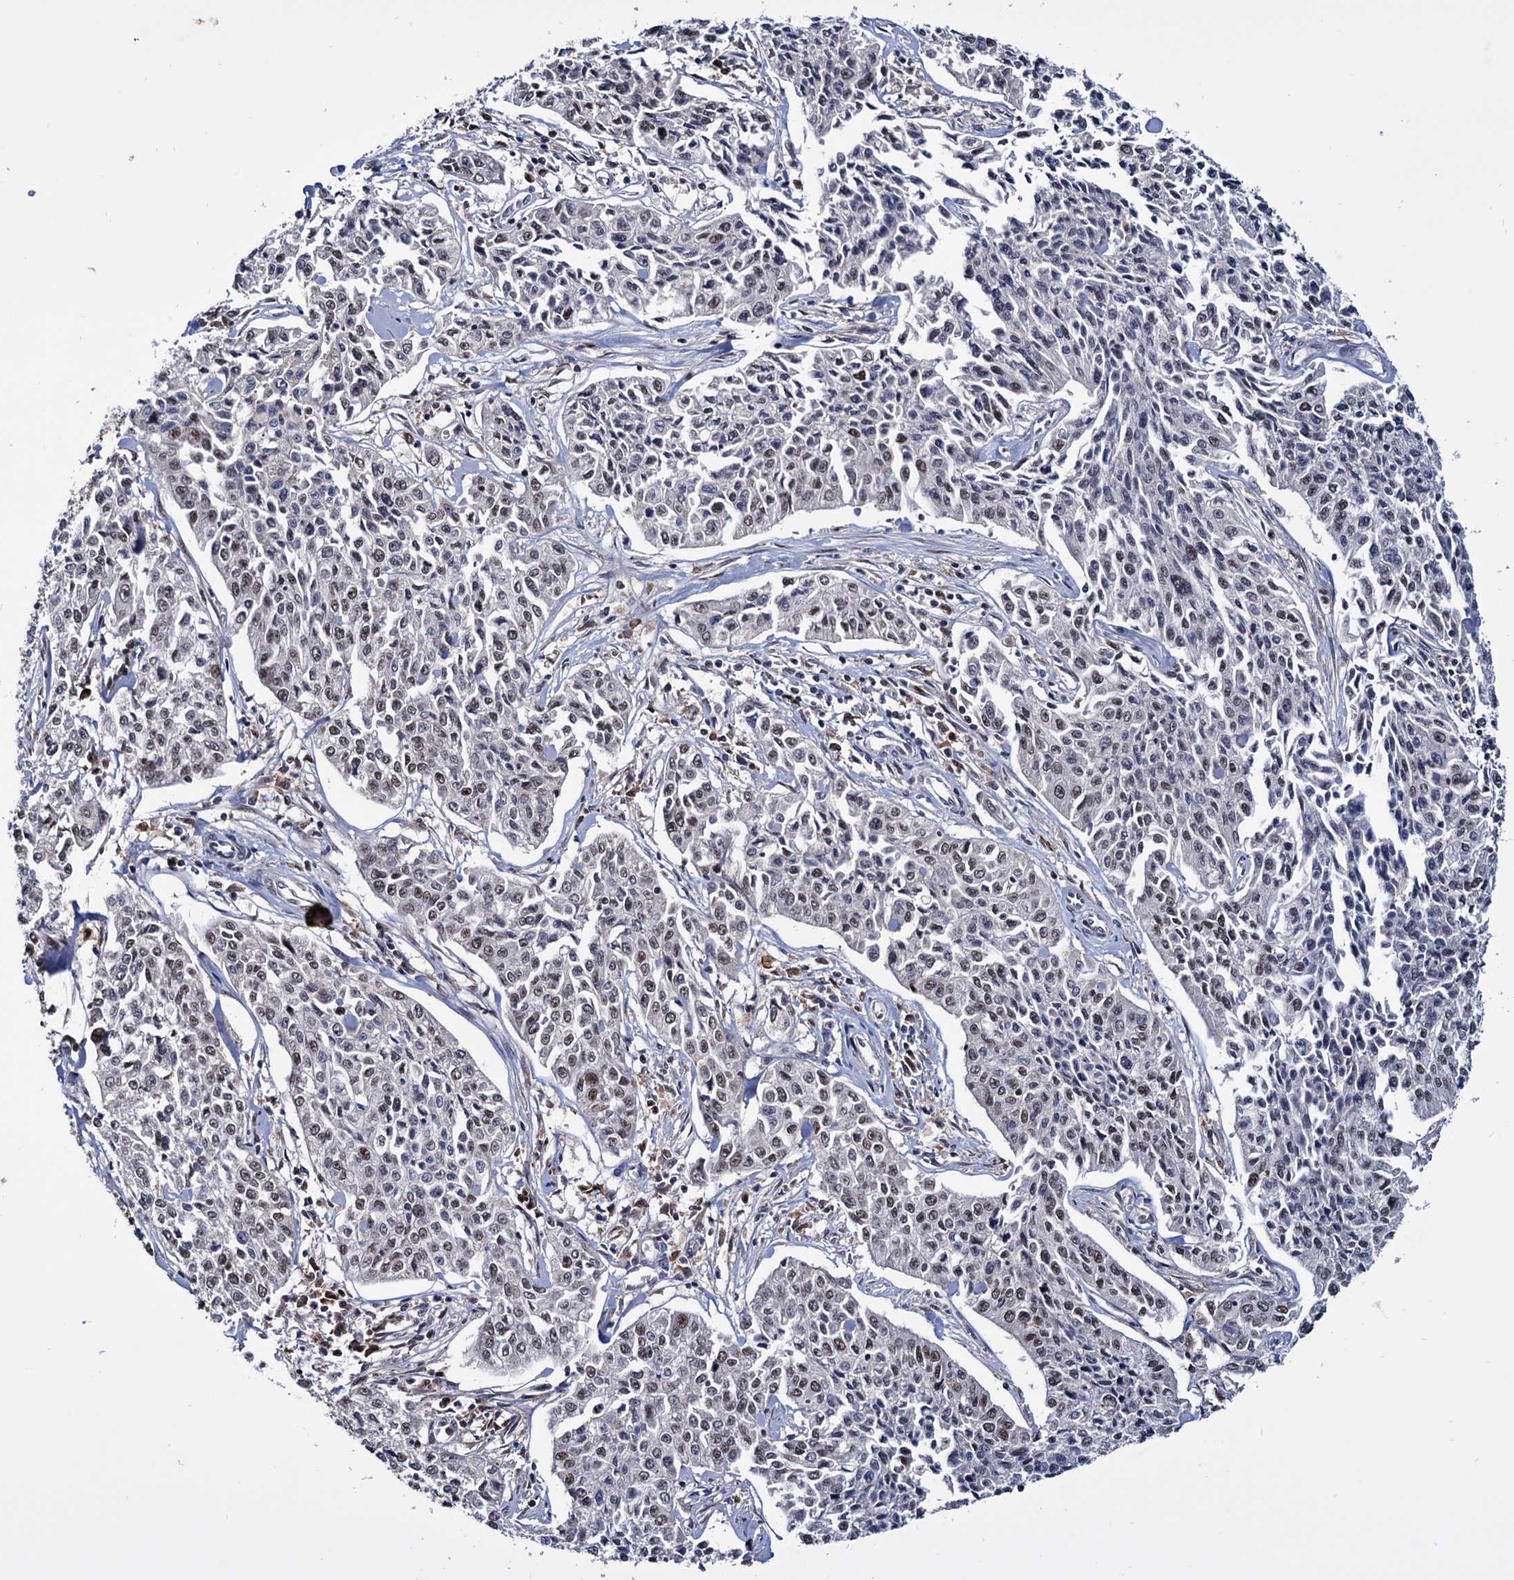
{"staining": {"intensity": "negative", "quantity": "none", "location": "none"}, "tissue": "cervical cancer", "cell_type": "Tumor cells", "image_type": "cancer", "snomed": [{"axis": "morphology", "description": "Squamous cell carcinoma, NOS"}, {"axis": "topography", "description": "Cervix"}], "caption": "IHC of human cervical cancer reveals no positivity in tumor cells.", "gene": "RNASEH2B", "patient": {"sex": "female", "age": 35}}